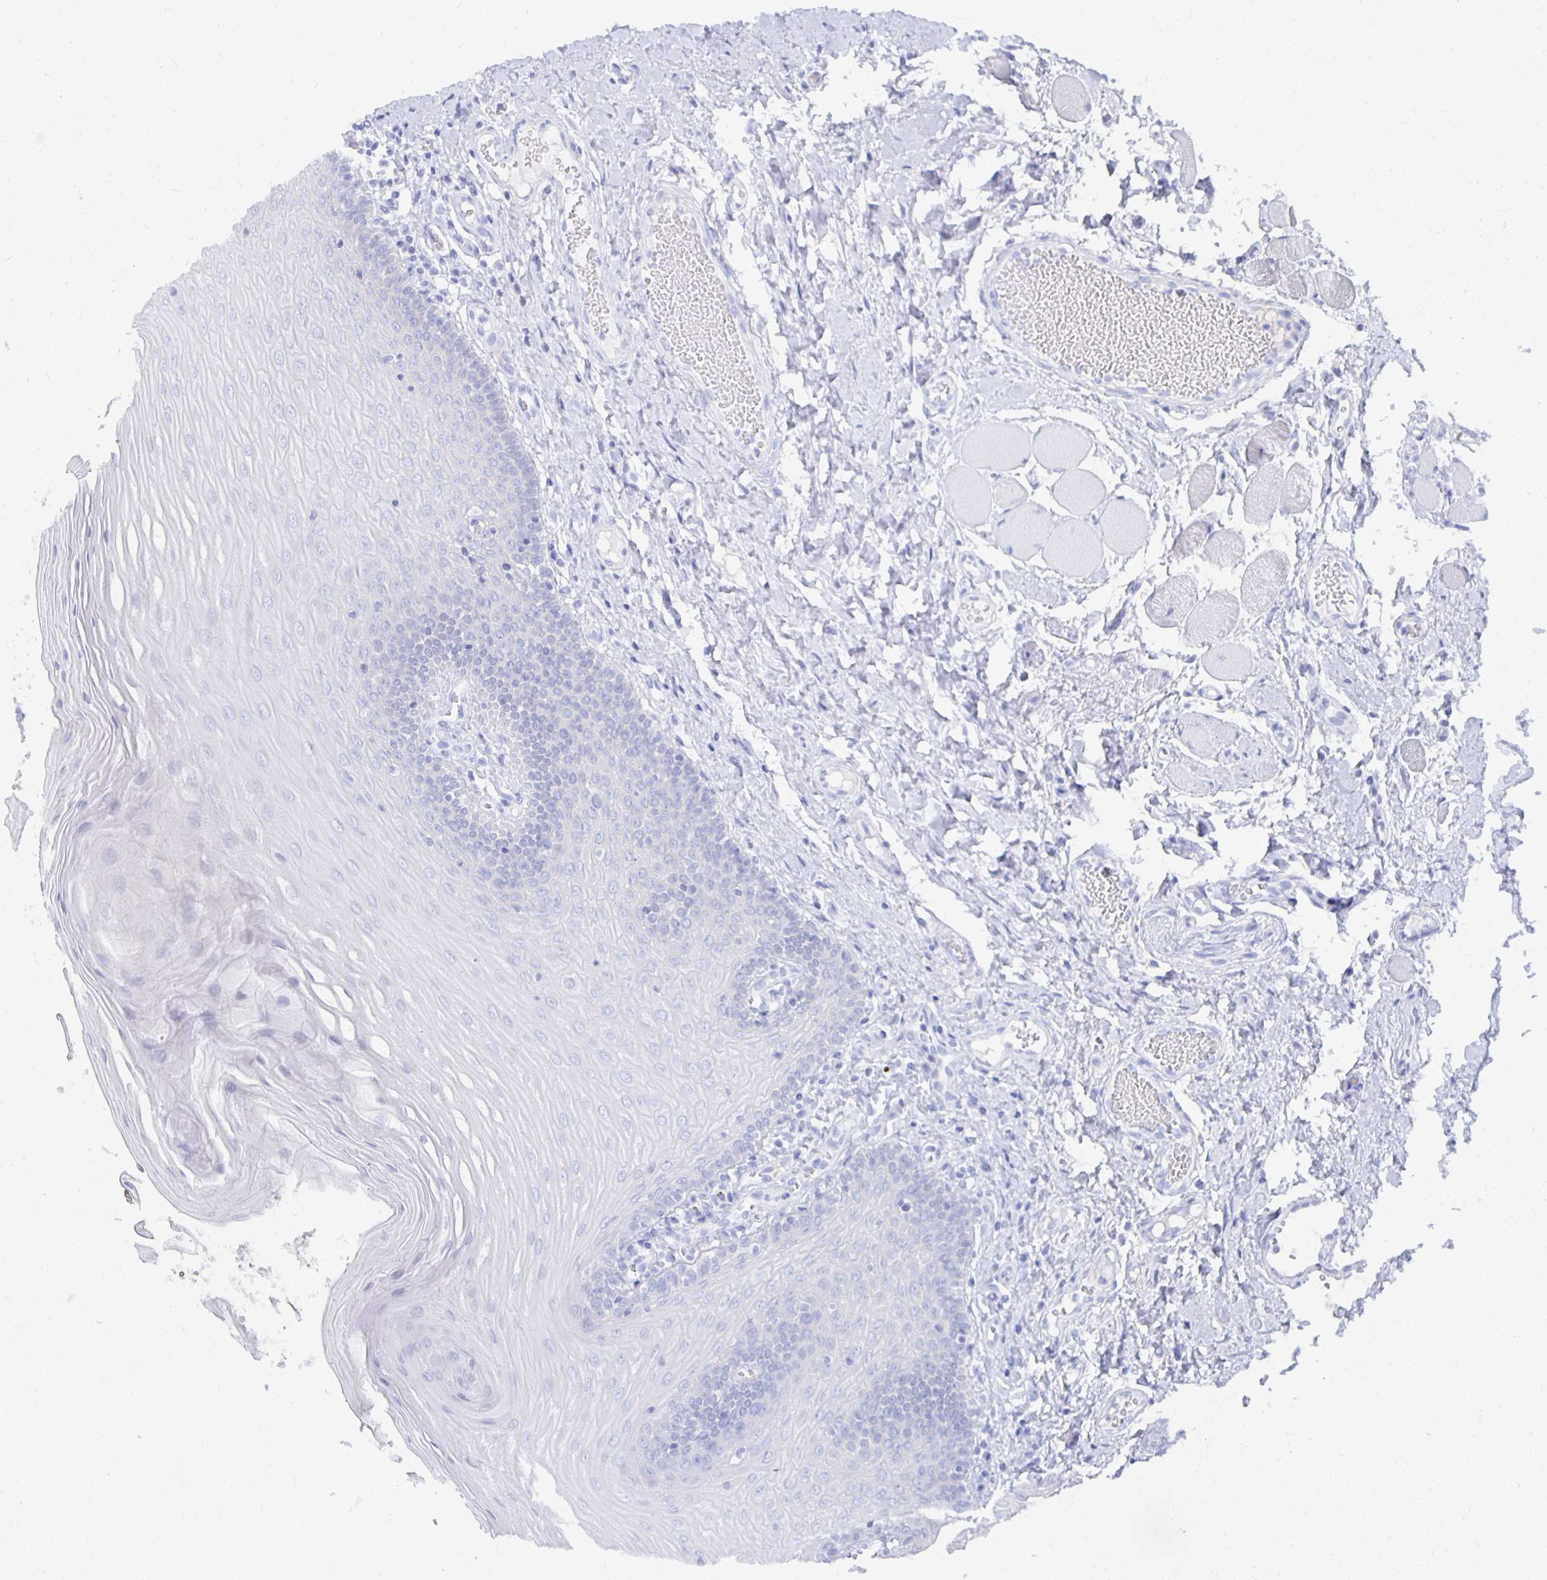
{"staining": {"intensity": "negative", "quantity": "none", "location": "none"}, "tissue": "oral mucosa", "cell_type": "Squamous epithelial cells", "image_type": "normal", "snomed": [{"axis": "morphology", "description": "Normal tissue, NOS"}, {"axis": "topography", "description": "Oral tissue"}, {"axis": "topography", "description": "Tounge, NOS"}], "caption": "Immunohistochemical staining of normal oral mucosa displays no significant positivity in squamous epithelial cells.", "gene": "PRDM7", "patient": {"sex": "female", "age": 58}}